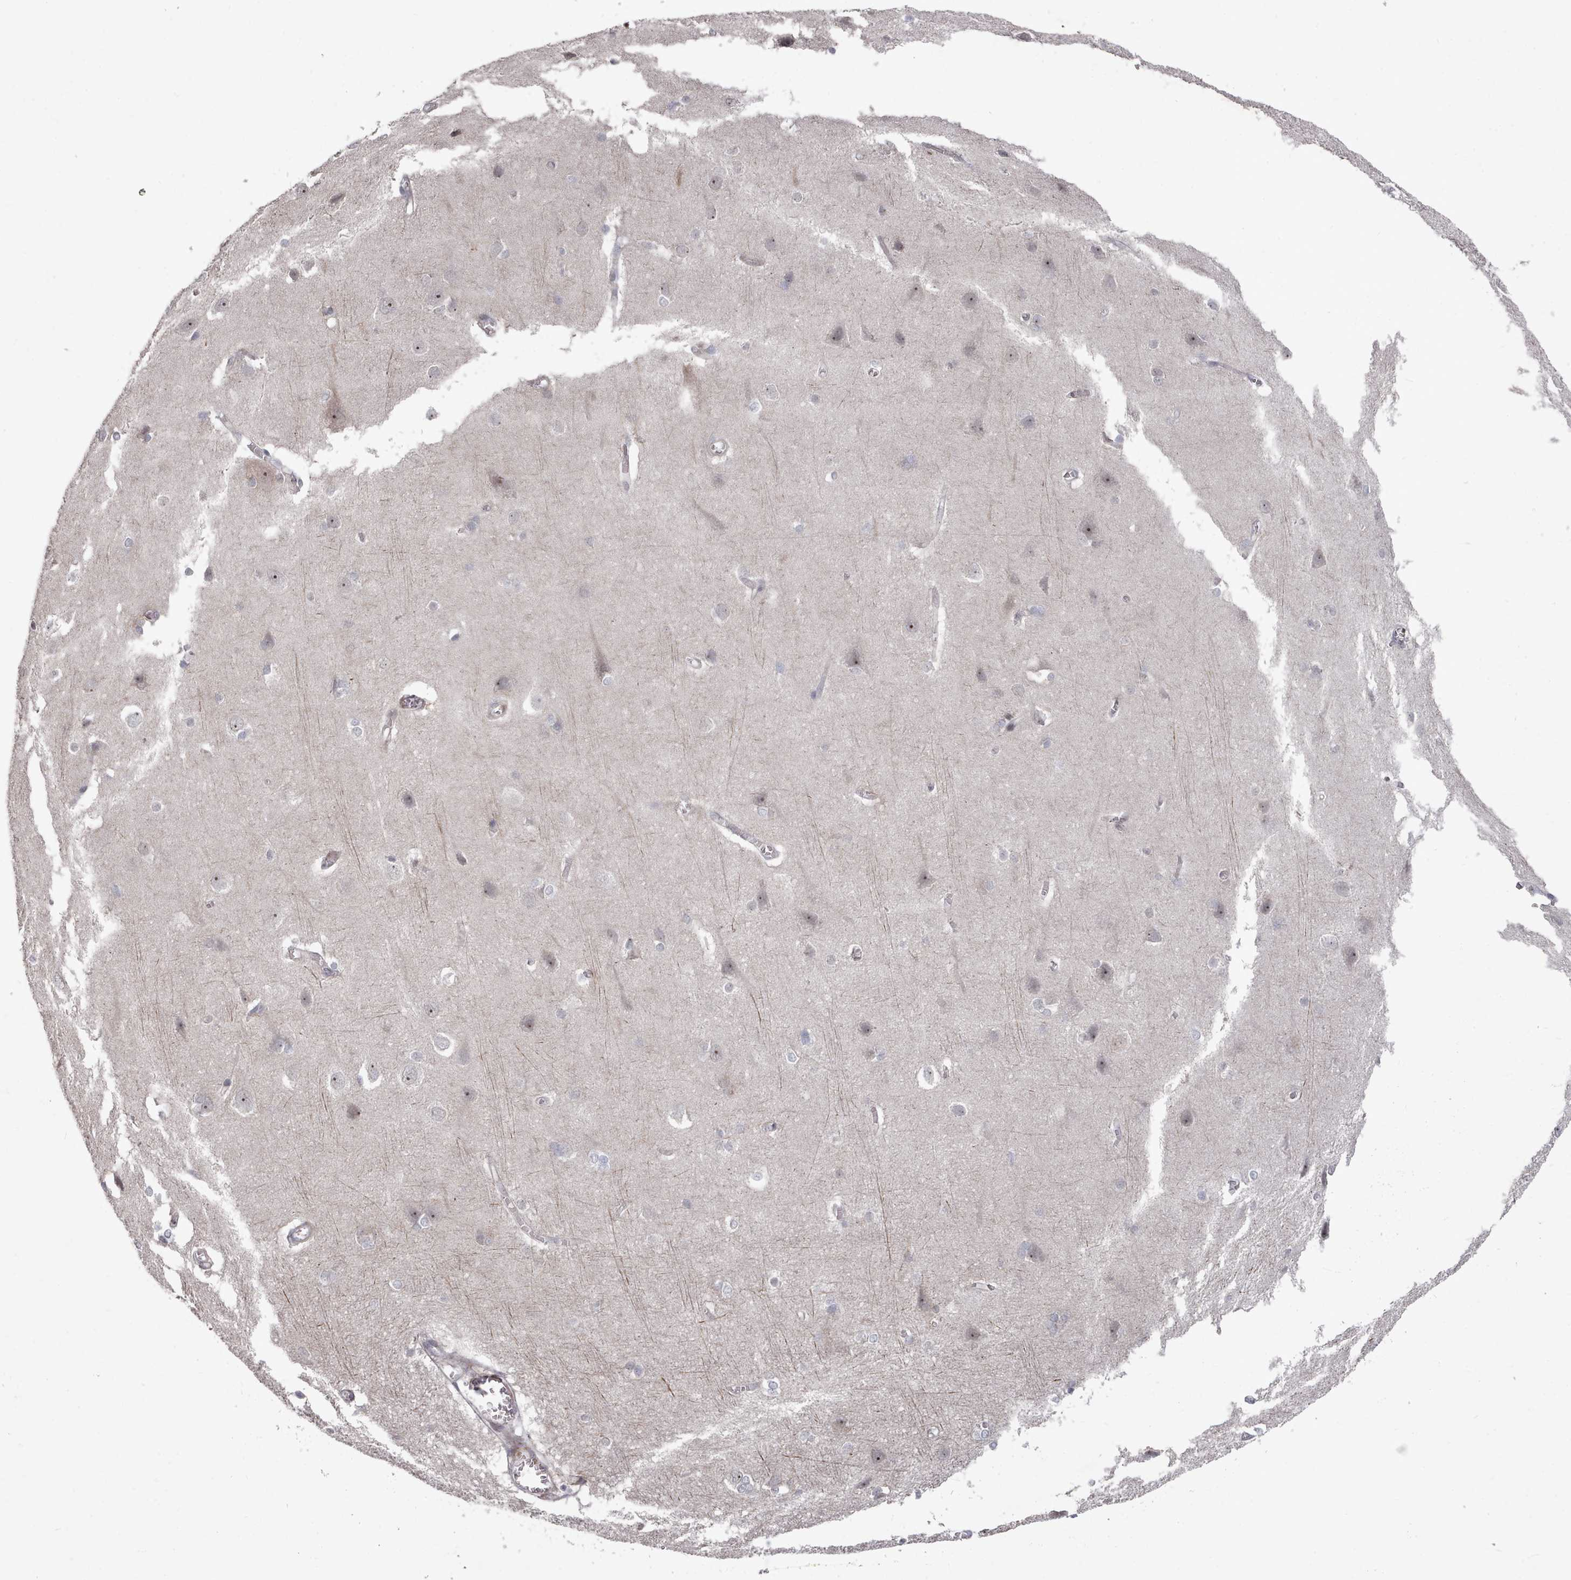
{"staining": {"intensity": "moderate", "quantity": "<25%", "location": "cytoplasmic/membranous"}, "tissue": "cerebral cortex", "cell_type": "Endothelial cells", "image_type": "normal", "snomed": [{"axis": "morphology", "description": "Normal tissue, NOS"}, {"axis": "topography", "description": "Cerebral cortex"}], "caption": "A brown stain shows moderate cytoplasmic/membranous positivity of a protein in endothelial cells of benign human cerebral cortex. (DAB IHC with brightfield microscopy, high magnification).", "gene": "COL8A2", "patient": {"sex": "male", "age": 37}}